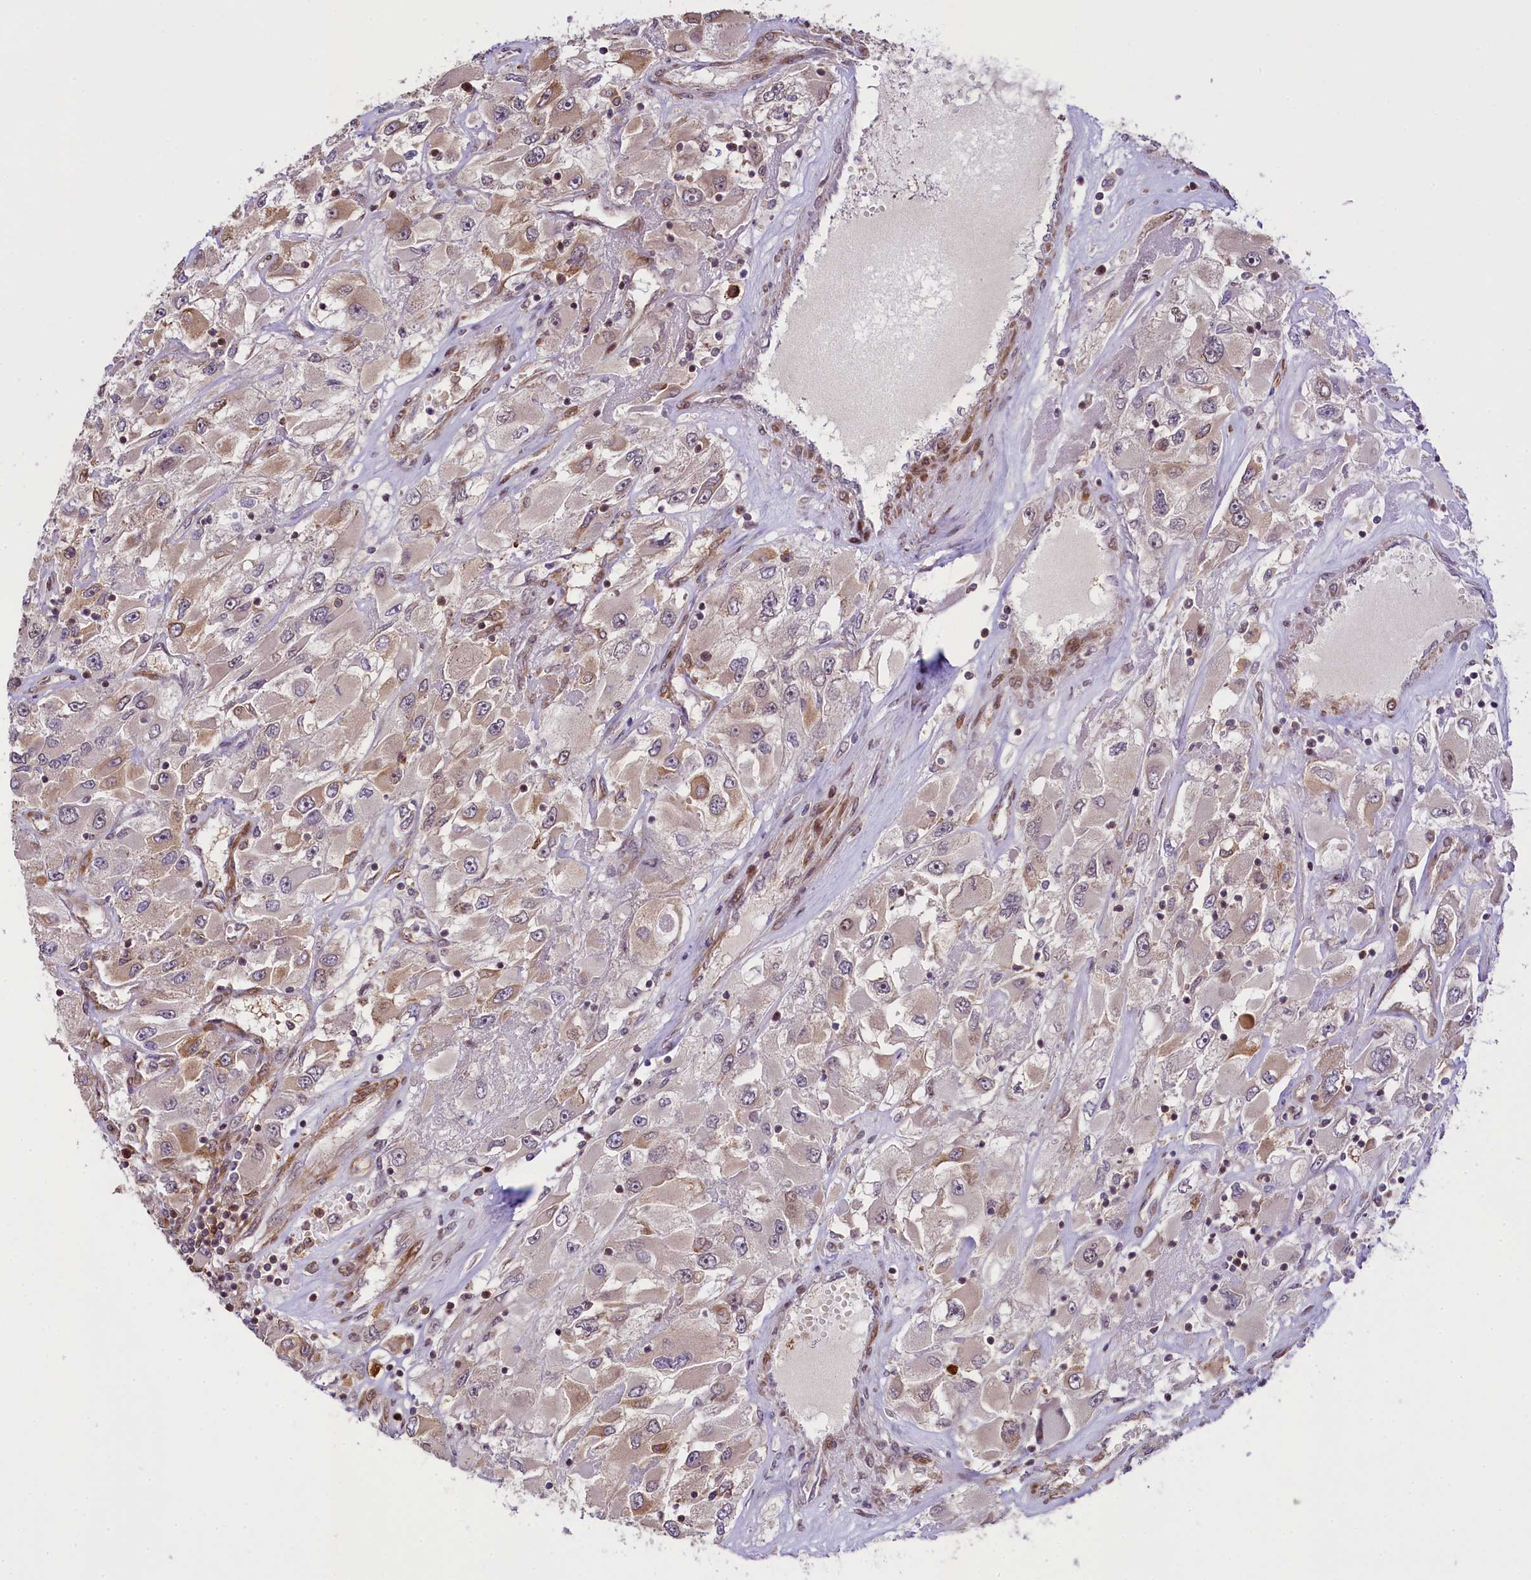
{"staining": {"intensity": "weak", "quantity": "25%-75%", "location": "cytoplasmic/membranous"}, "tissue": "renal cancer", "cell_type": "Tumor cells", "image_type": "cancer", "snomed": [{"axis": "morphology", "description": "Adenocarcinoma, NOS"}, {"axis": "topography", "description": "Kidney"}], "caption": "DAB immunohistochemical staining of human adenocarcinoma (renal) demonstrates weak cytoplasmic/membranous protein staining in about 25%-75% of tumor cells. Immunohistochemistry (ihc) stains the protein of interest in brown and the nuclei are stained blue.", "gene": "RBBP8", "patient": {"sex": "female", "age": 52}}